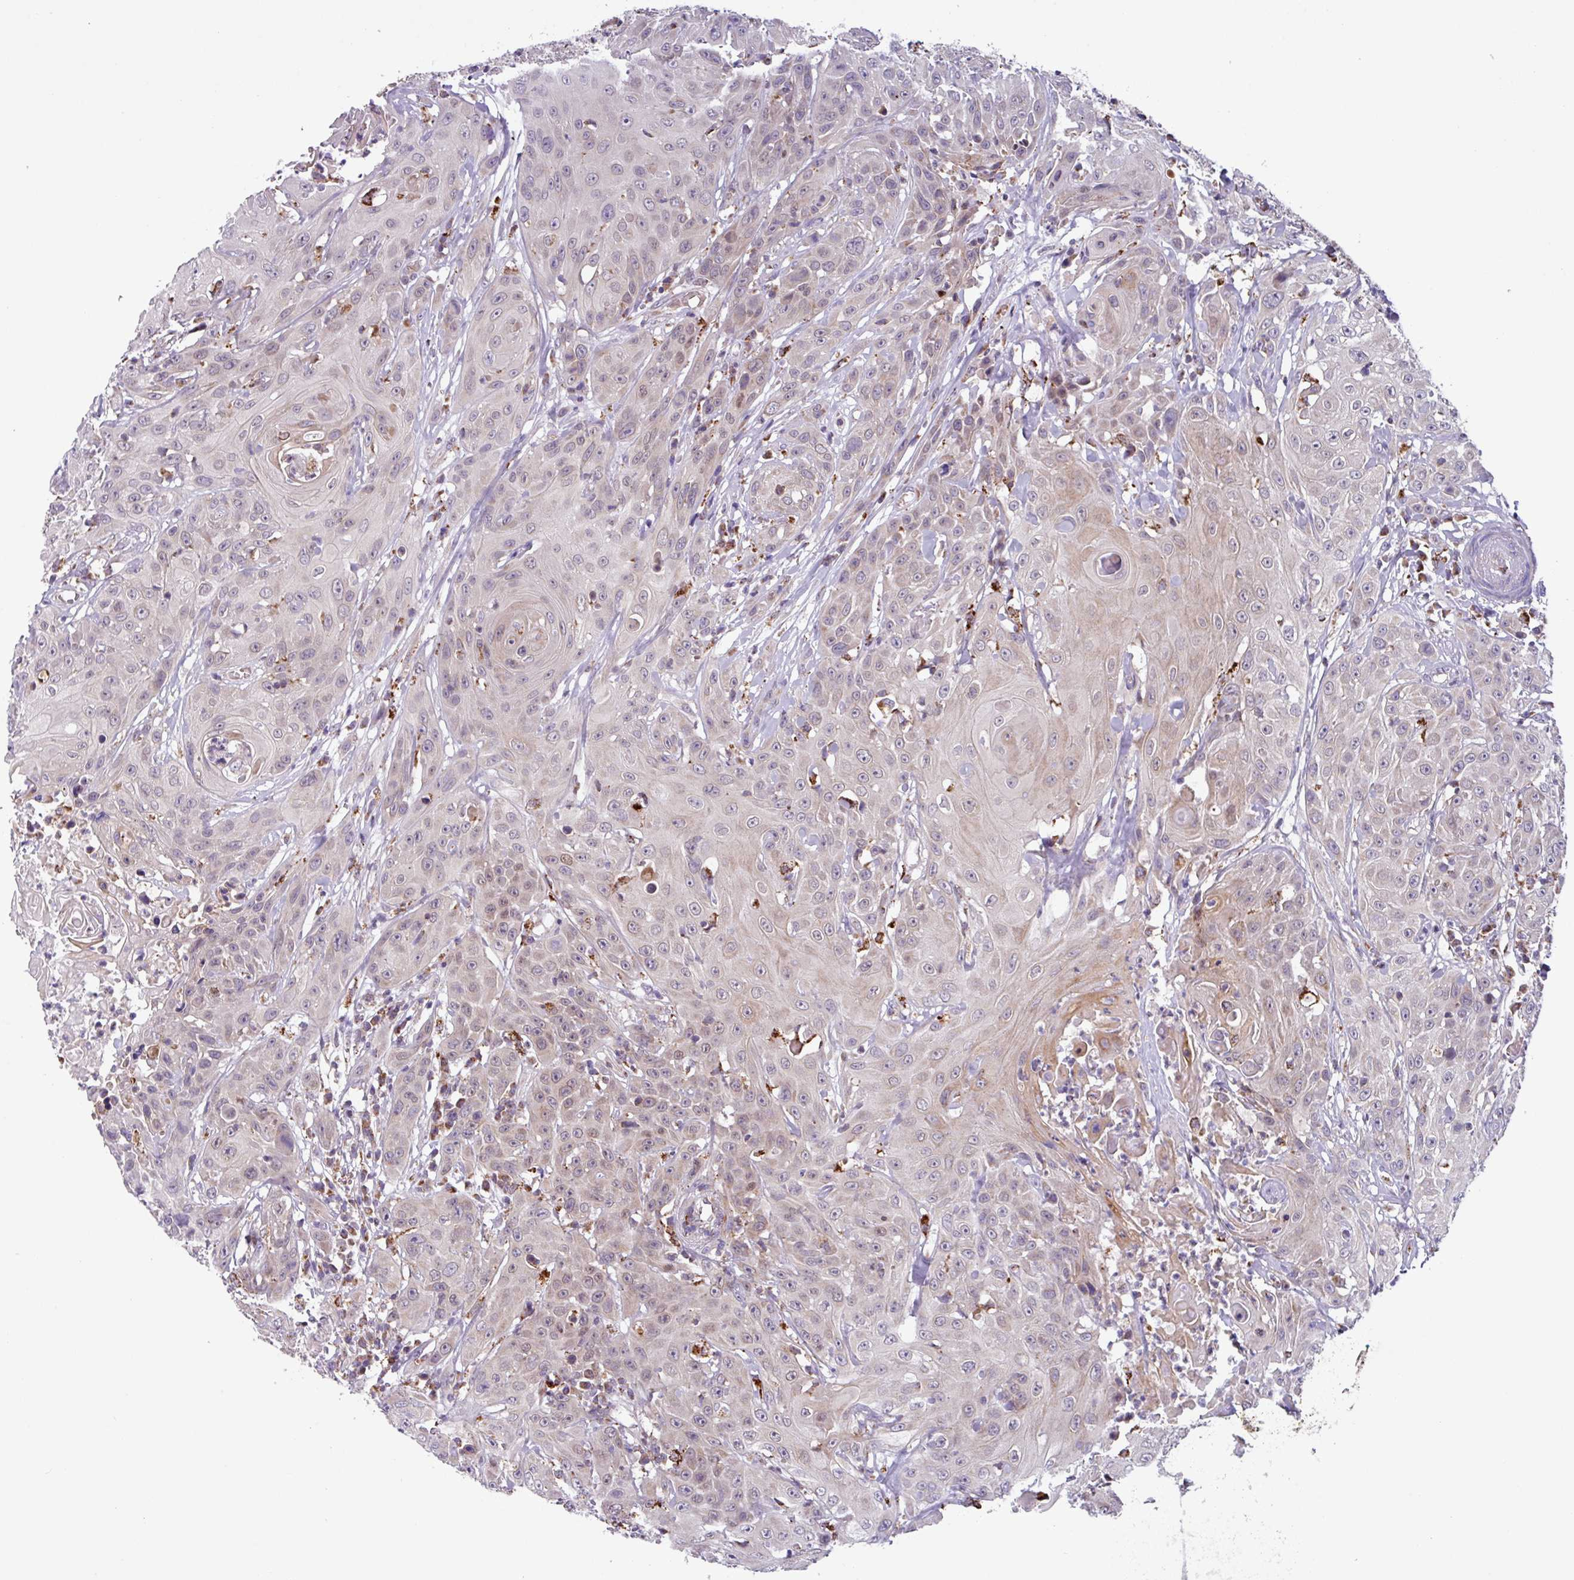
{"staining": {"intensity": "weak", "quantity": "<25%", "location": "cytoplasmic/membranous"}, "tissue": "head and neck cancer", "cell_type": "Tumor cells", "image_type": "cancer", "snomed": [{"axis": "morphology", "description": "Squamous cell carcinoma, NOS"}, {"axis": "topography", "description": "Skin"}, {"axis": "topography", "description": "Head-Neck"}], "caption": "IHC of human head and neck squamous cell carcinoma shows no staining in tumor cells.", "gene": "AKIRIN1", "patient": {"sex": "male", "age": 80}}